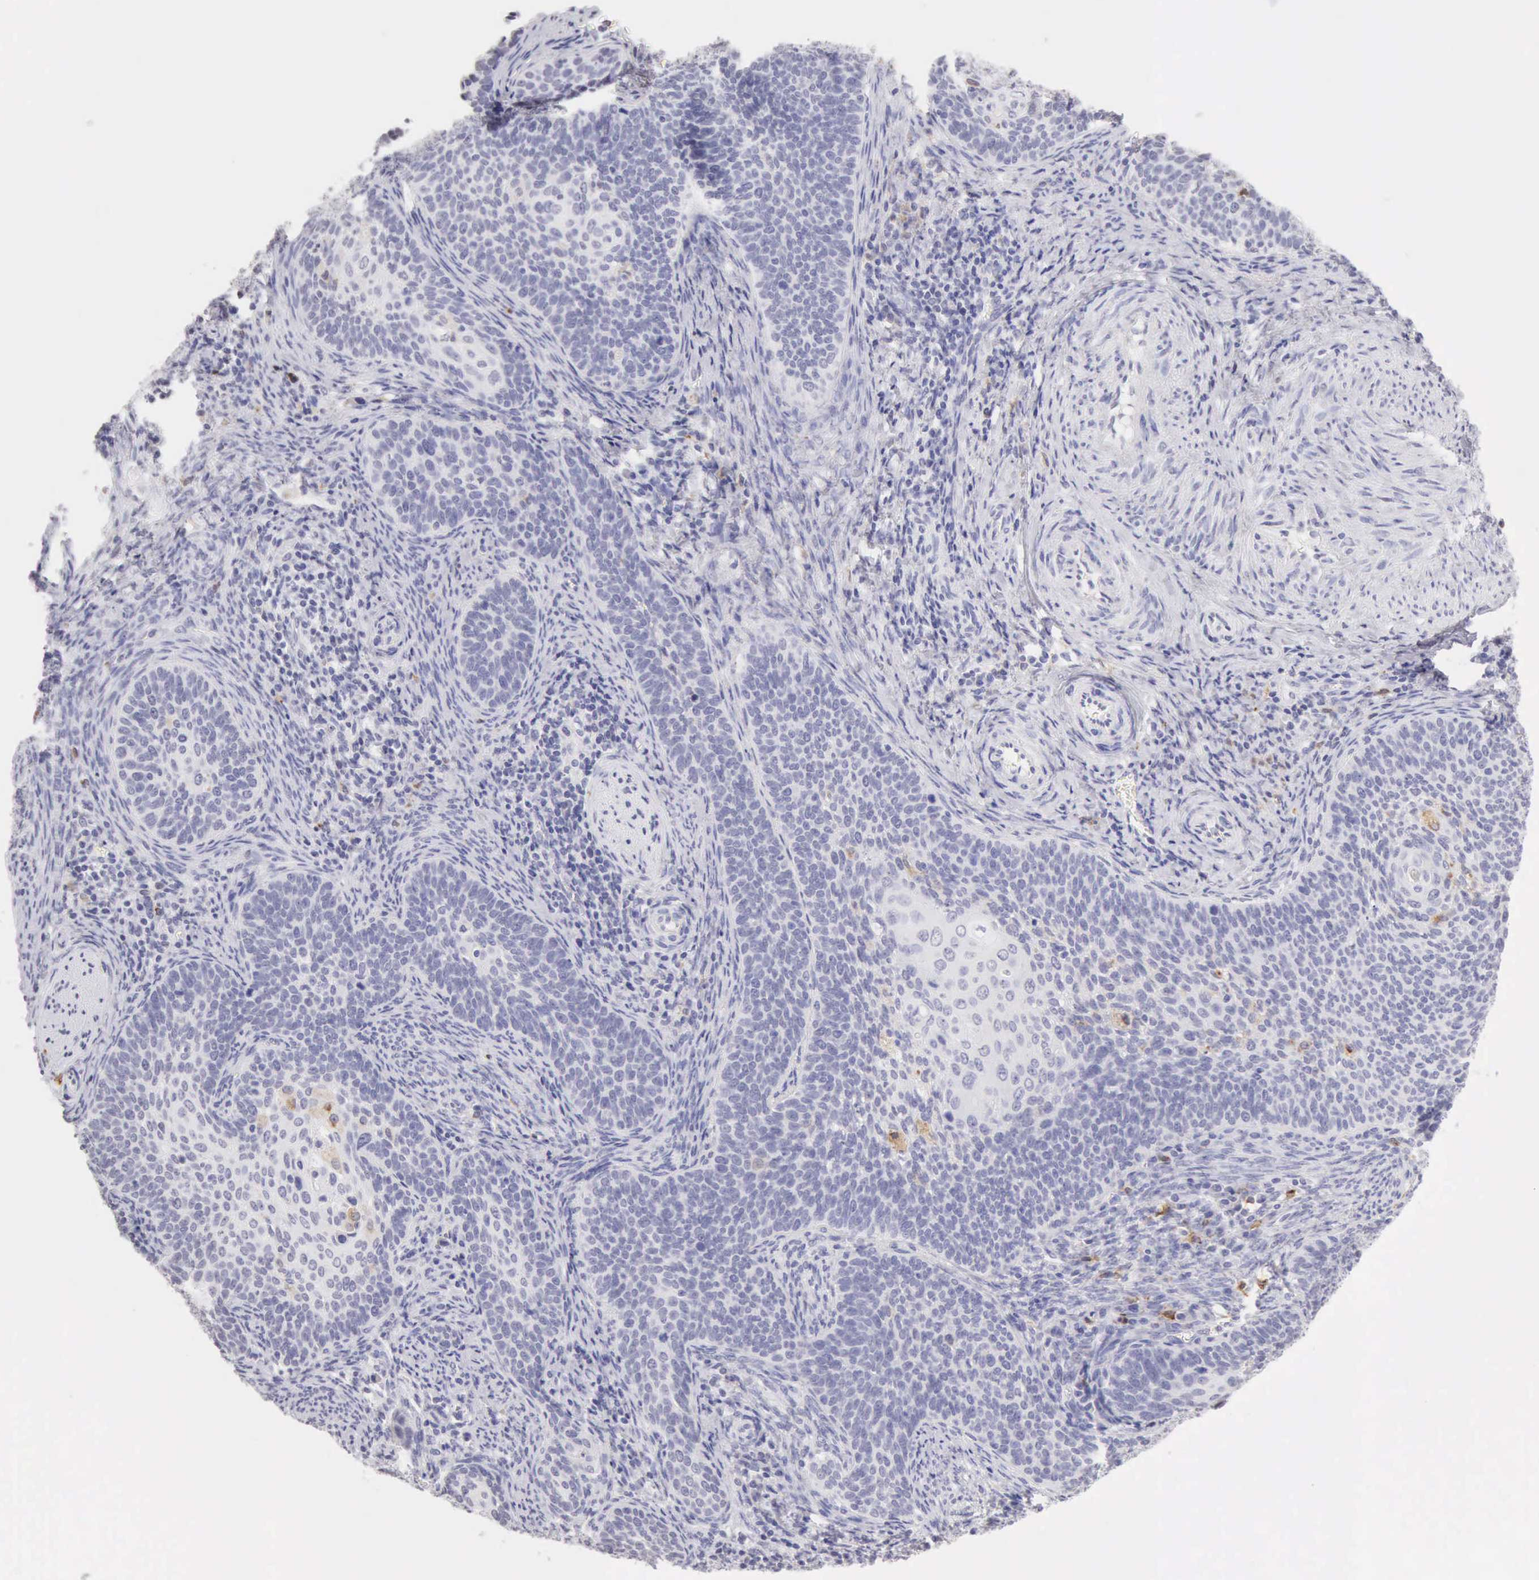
{"staining": {"intensity": "negative", "quantity": "none", "location": "none"}, "tissue": "cervical cancer", "cell_type": "Tumor cells", "image_type": "cancer", "snomed": [{"axis": "morphology", "description": "Squamous cell carcinoma, NOS"}, {"axis": "topography", "description": "Cervix"}], "caption": "Immunohistochemistry (IHC) micrograph of neoplastic tissue: human cervical squamous cell carcinoma stained with DAB reveals no significant protein staining in tumor cells.", "gene": "RNASE1", "patient": {"sex": "female", "age": 33}}